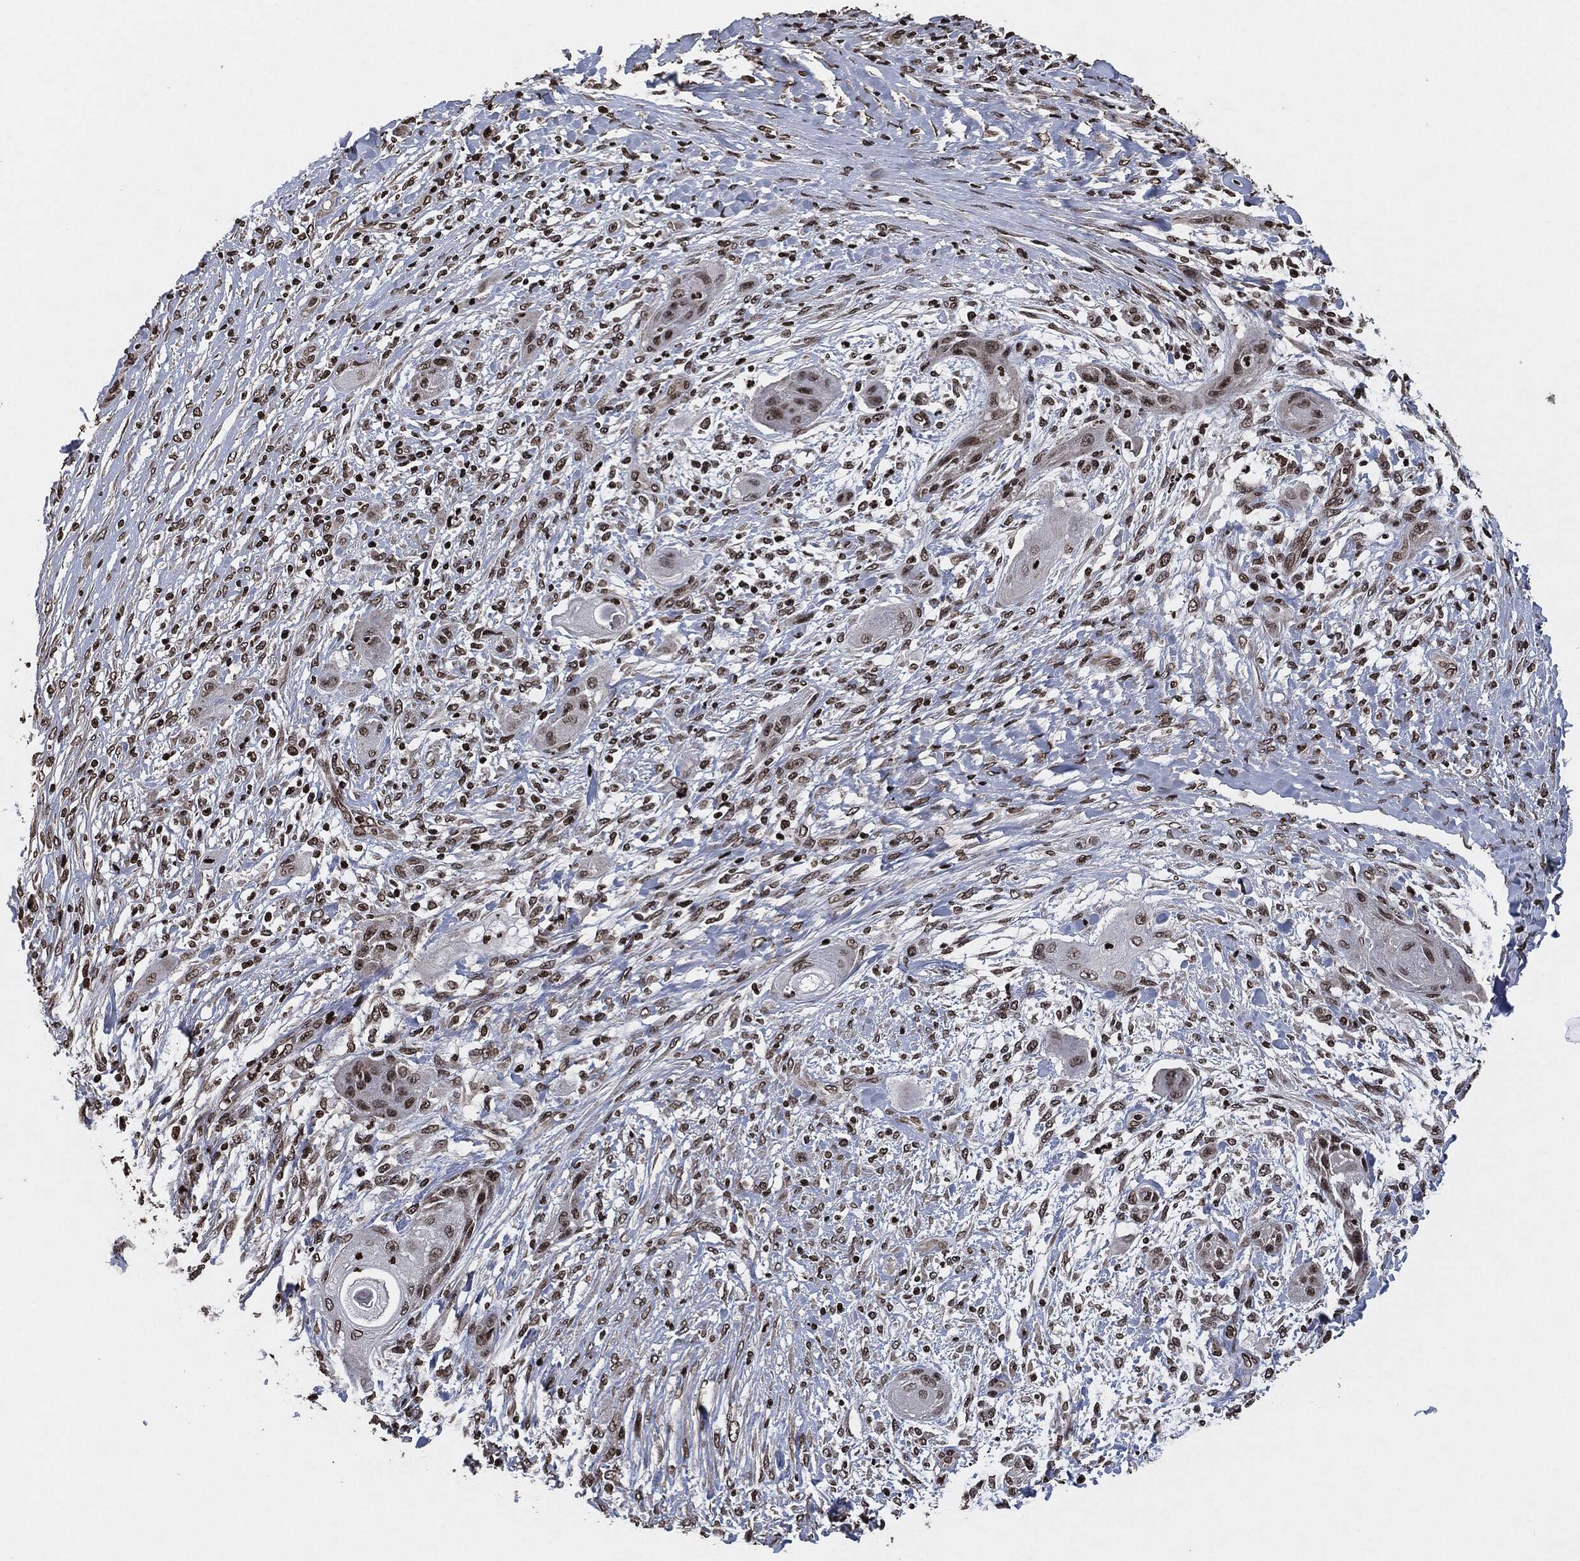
{"staining": {"intensity": "moderate", "quantity": "25%-75%", "location": "nuclear"}, "tissue": "skin cancer", "cell_type": "Tumor cells", "image_type": "cancer", "snomed": [{"axis": "morphology", "description": "Squamous cell carcinoma, NOS"}, {"axis": "topography", "description": "Skin"}], "caption": "The photomicrograph shows a brown stain indicating the presence of a protein in the nuclear of tumor cells in skin cancer.", "gene": "JUN", "patient": {"sex": "male", "age": 62}}